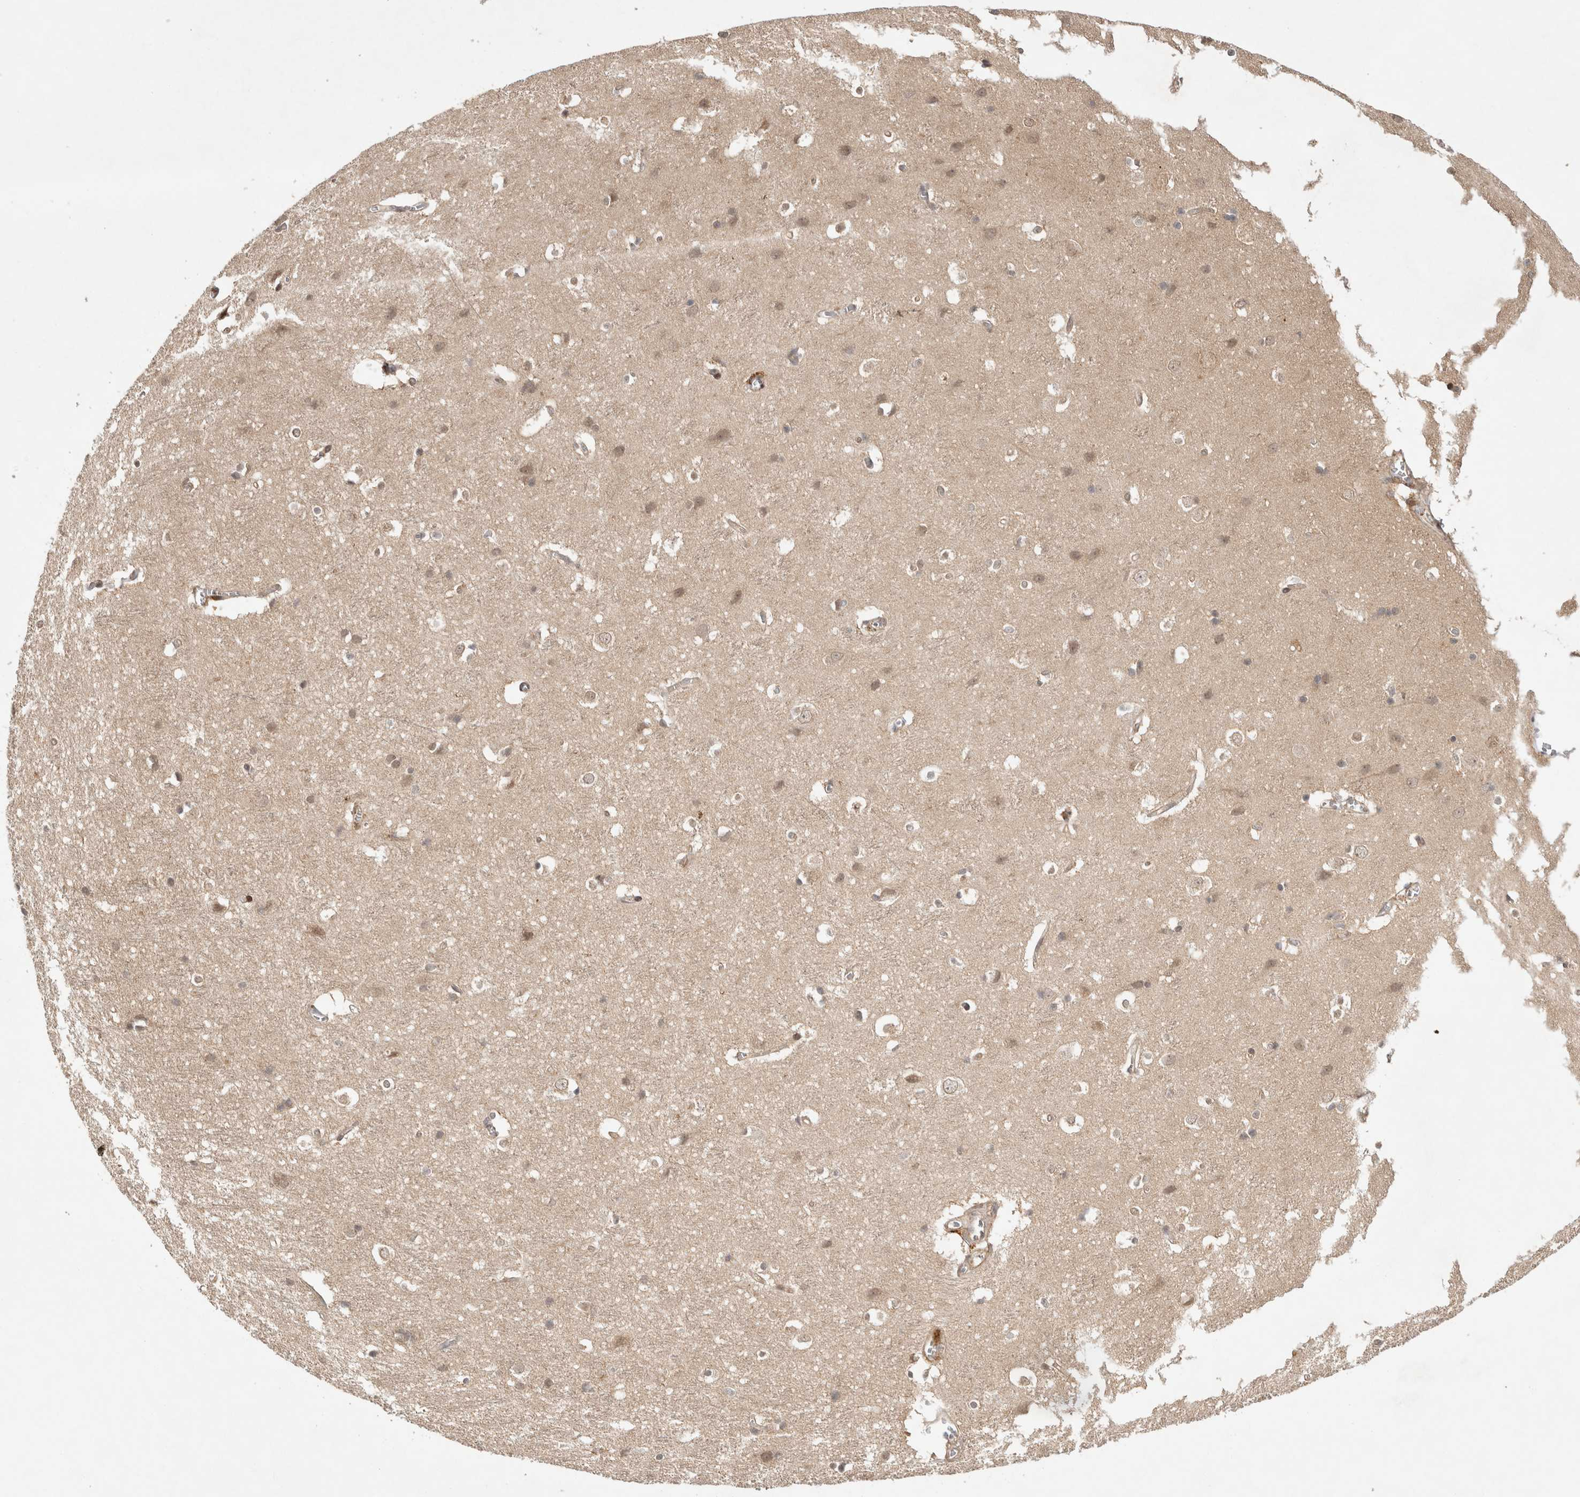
{"staining": {"intensity": "weak", "quantity": ">75%", "location": "cytoplasmic/membranous"}, "tissue": "cerebral cortex", "cell_type": "Endothelial cells", "image_type": "normal", "snomed": [{"axis": "morphology", "description": "Normal tissue, NOS"}, {"axis": "topography", "description": "Cerebral cortex"}], "caption": "Immunohistochemical staining of normal human cerebral cortex reveals weak cytoplasmic/membranous protein staining in about >75% of endothelial cells. (IHC, brightfield microscopy, high magnification).", "gene": "ZNF318", "patient": {"sex": "male", "age": 54}}